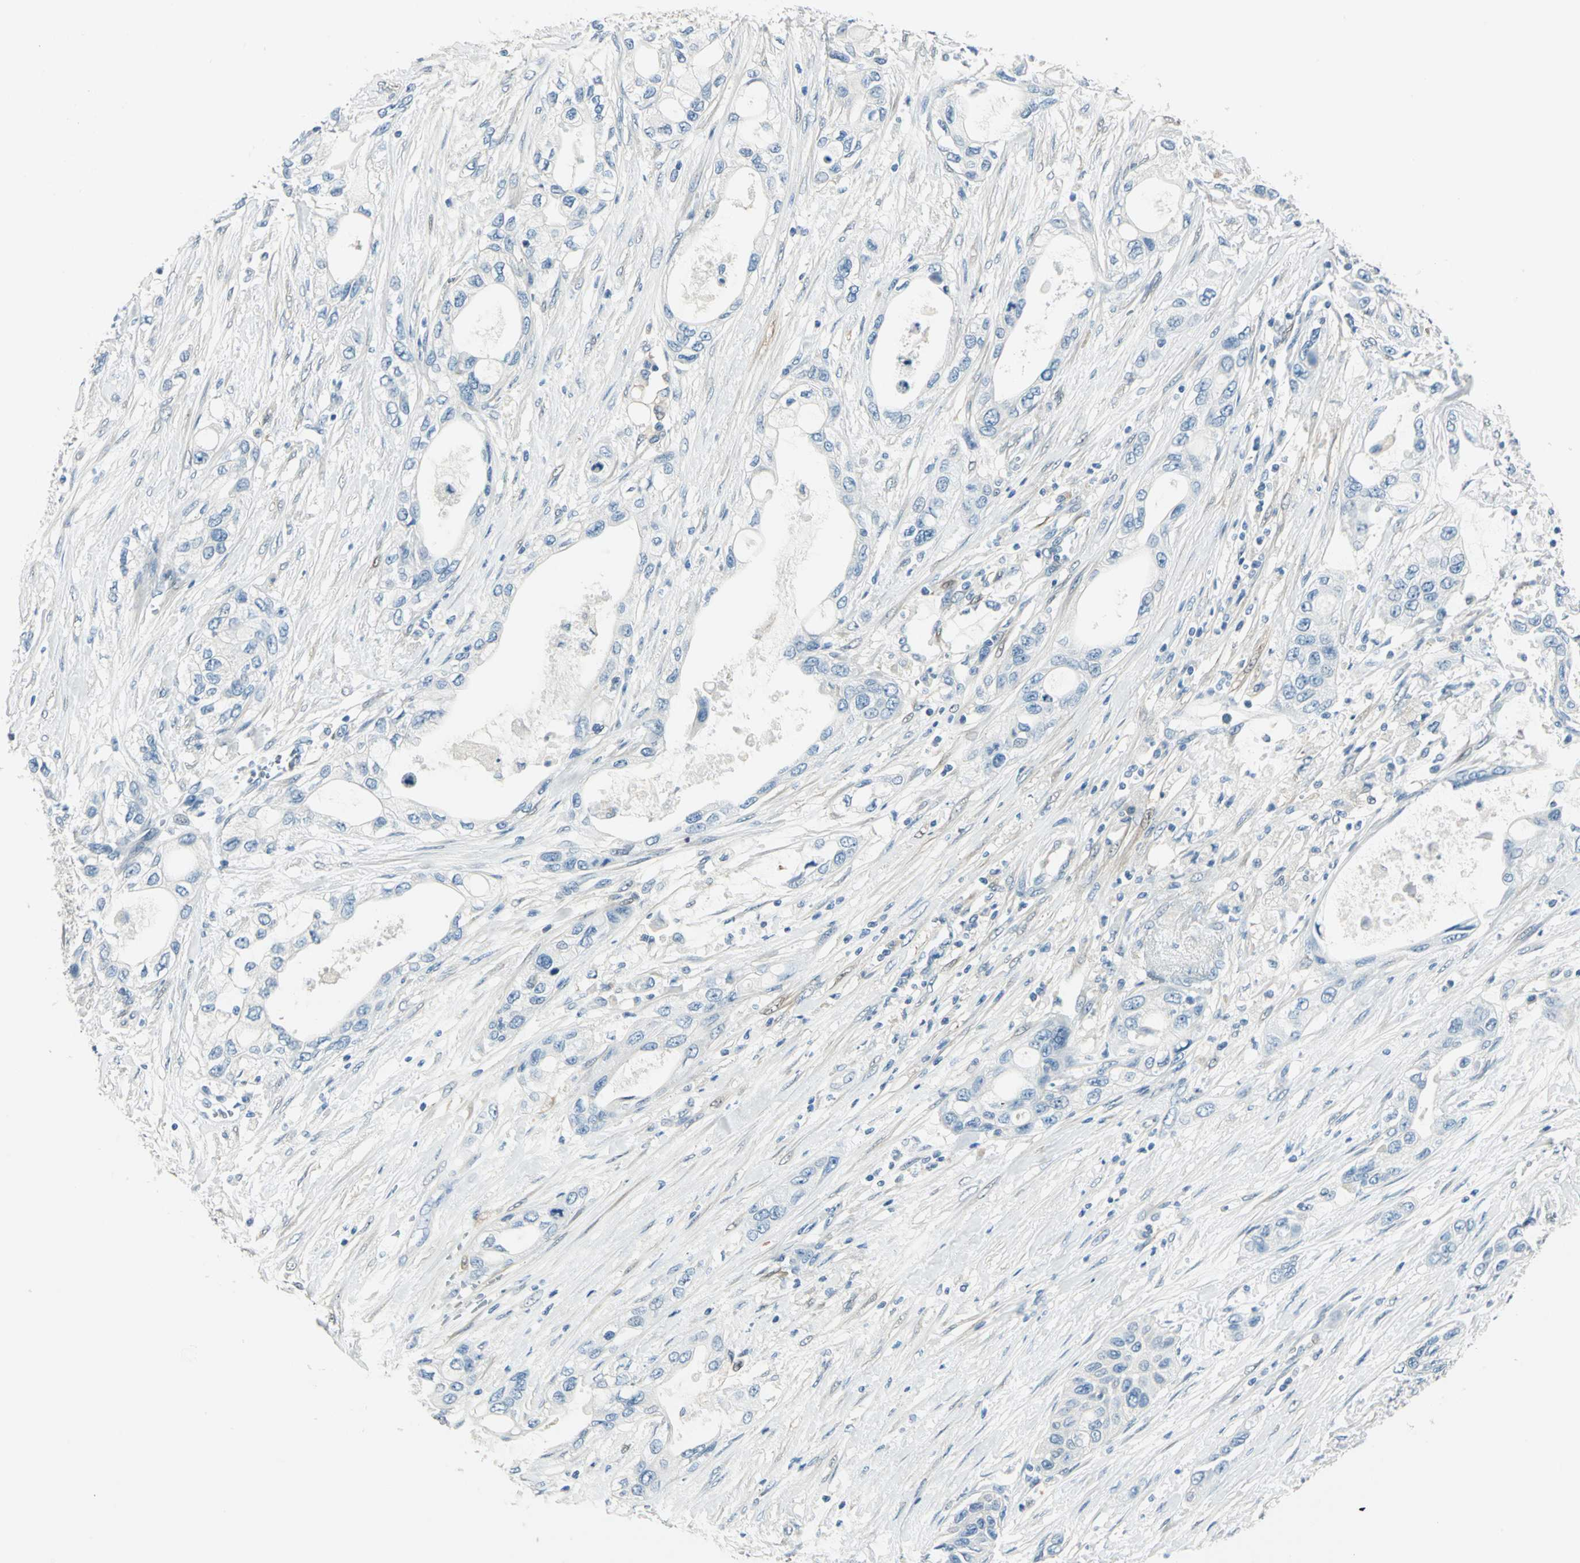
{"staining": {"intensity": "negative", "quantity": "none", "location": "none"}, "tissue": "pancreatic cancer", "cell_type": "Tumor cells", "image_type": "cancer", "snomed": [{"axis": "morphology", "description": "Adenocarcinoma, NOS"}, {"axis": "topography", "description": "Pancreas"}], "caption": "IHC histopathology image of pancreatic cancer stained for a protein (brown), which exhibits no positivity in tumor cells. The staining was performed using DAB (3,3'-diaminobenzidine) to visualize the protein expression in brown, while the nuclei were stained in blue with hematoxylin (Magnification: 20x).", "gene": "UCHL1", "patient": {"sex": "female", "age": 70}}